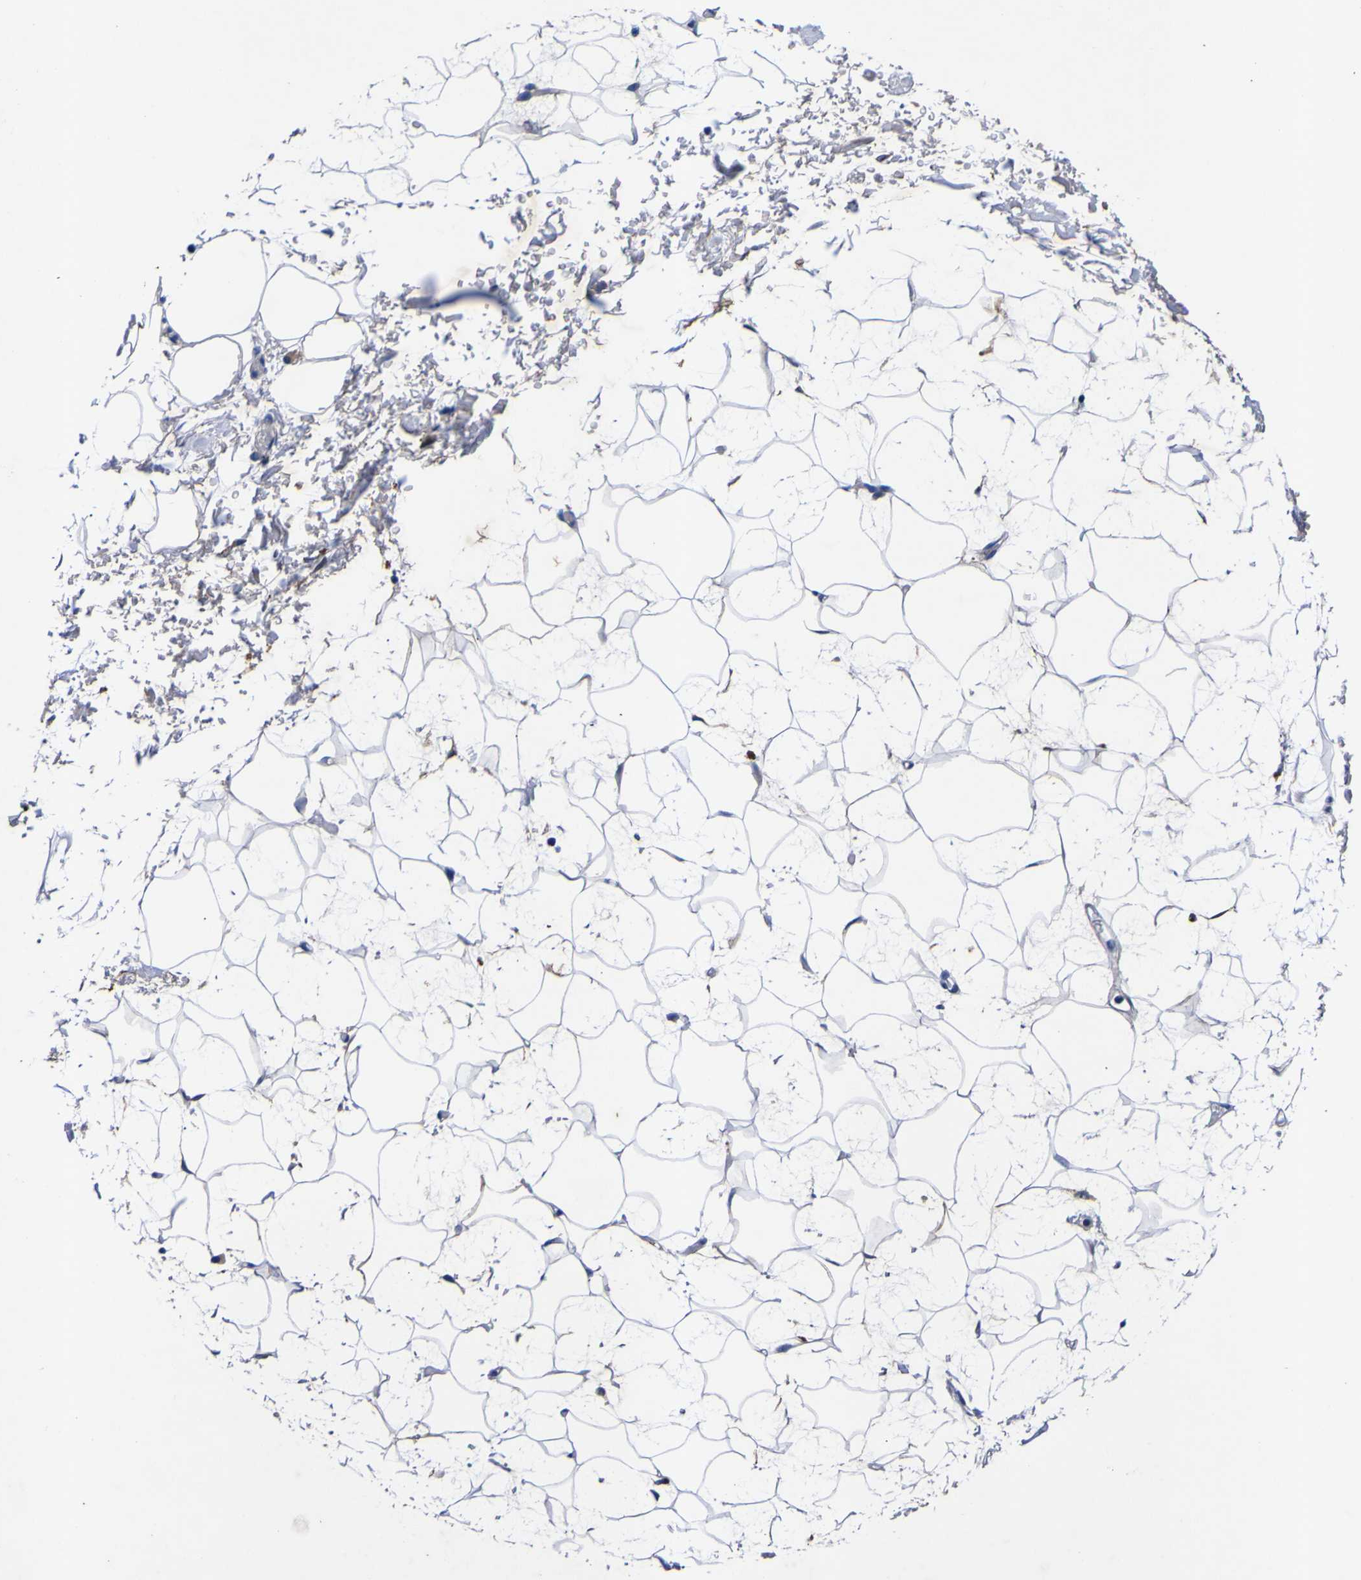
{"staining": {"intensity": "negative", "quantity": "none", "location": "none"}, "tissue": "adipose tissue", "cell_type": "Adipocytes", "image_type": "normal", "snomed": [{"axis": "morphology", "description": "Normal tissue, NOS"}, {"axis": "topography", "description": "Soft tissue"}], "caption": "The immunohistochemistry (IHC) histopathology image has no significant positivity in adipocytes of adipose tissue. (Brightfield microscopy of DAB (3,3'-diaminobenzidine) immunohistochemistry at high magnification).", "gene": "VASN", "patient": {"sex": "male", "age": 72}}